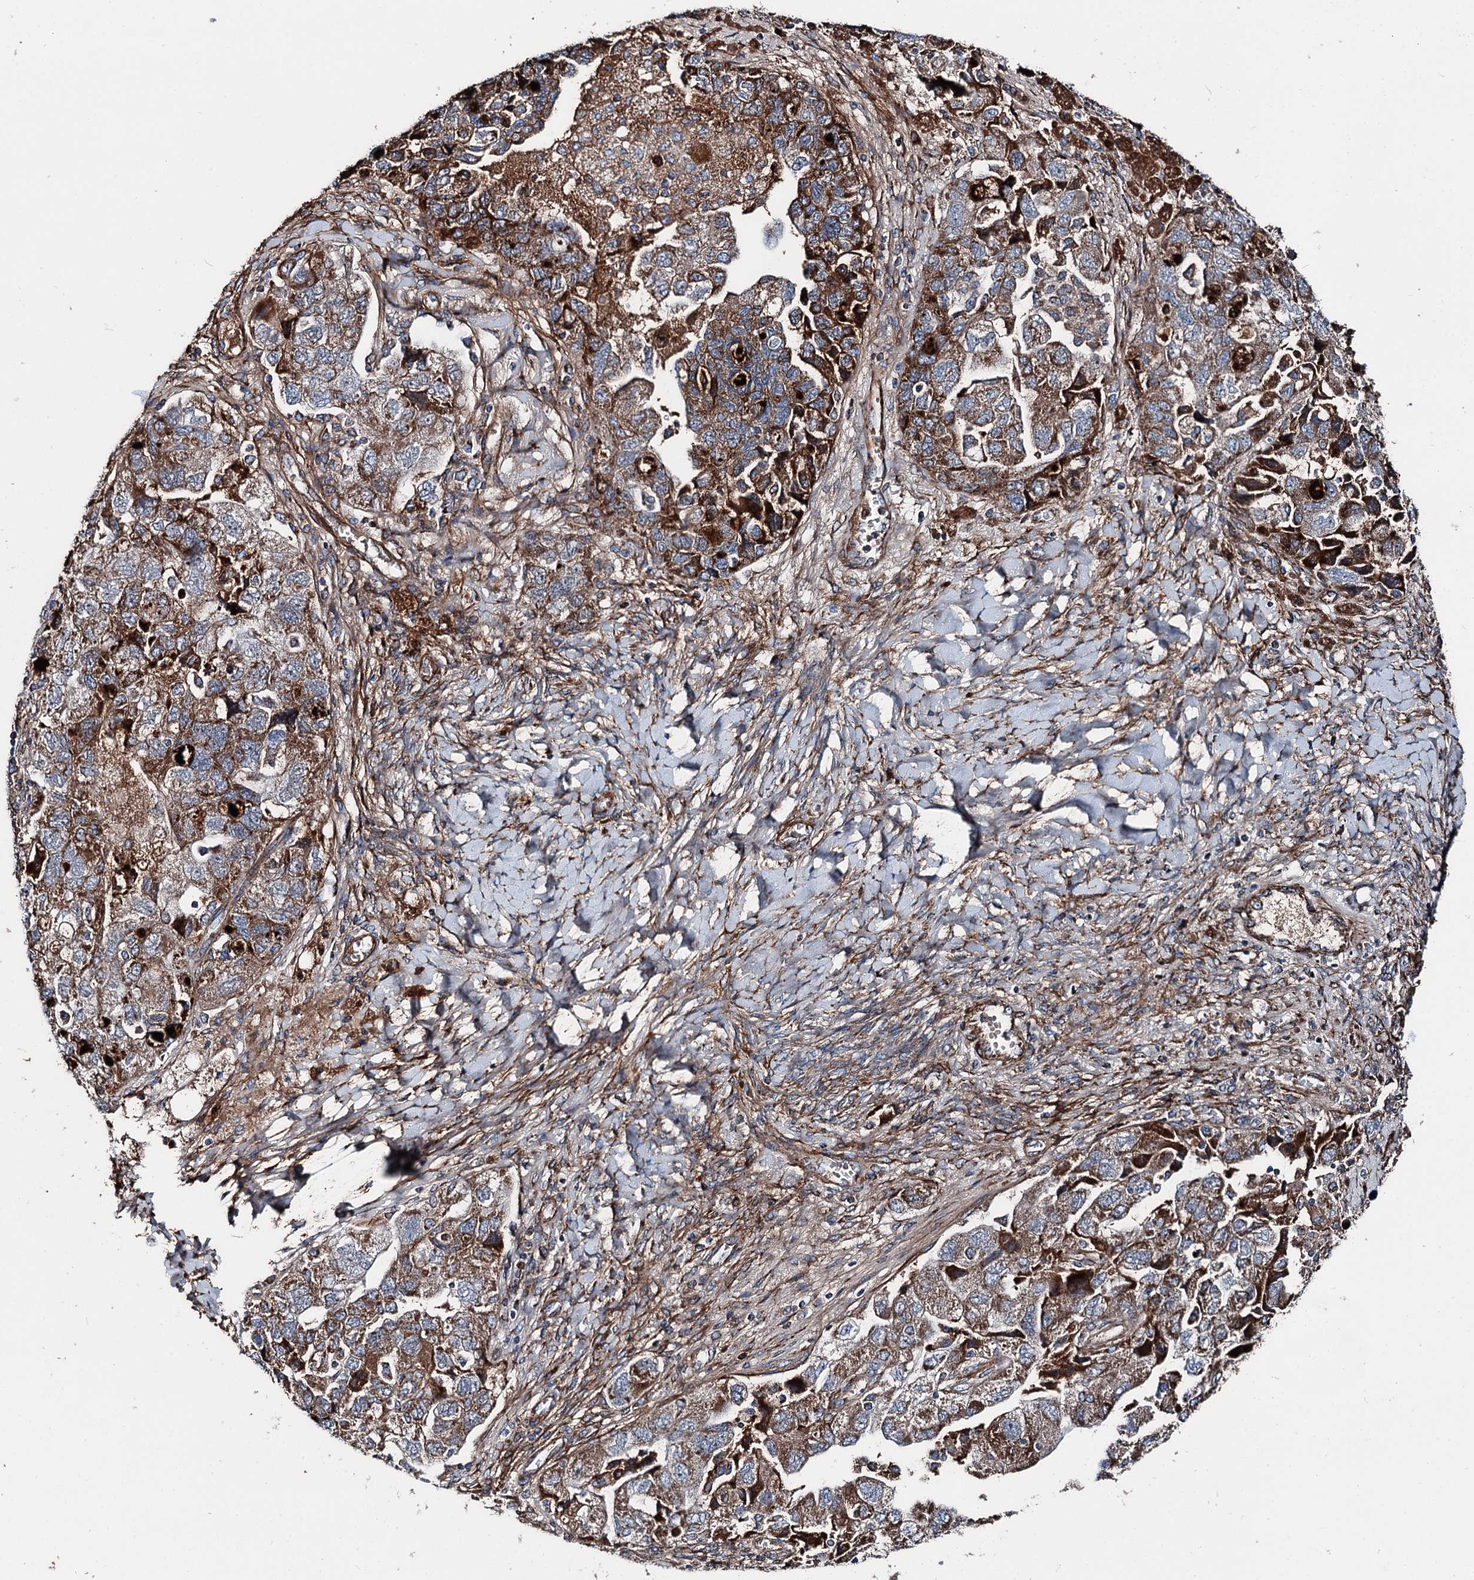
{"staining": {"intensity": "strong", "quantity": ">75%", "location": "cytoplasmic/membranous"}, "tissue": "ovarian cancer", "cell_type": "Tumor cells", "image_type": "cancer", "snomed": [{"axis": "morphology", "description": "Carcinoma, NOS"}, {"axis": "morphology", "description": "Cystadenocarcinoma, serous, NOS"}, {"axis": "topography", "description": "Ovary"}], "caption": "Immunohistochemistry staining of ovarian cancer, which demonstrates high levels of strong cytoplasmic/membranous staining in approximately >75% of tumor cells indicating strong cytoplasmic/membranous protein expression. The staining was performed using DAB (brown) for protein detection and nuclei were counterstained in hematoxylin (blue).", "gene": "DDIAS", "patient": {"sex": "female", "age": 69}}